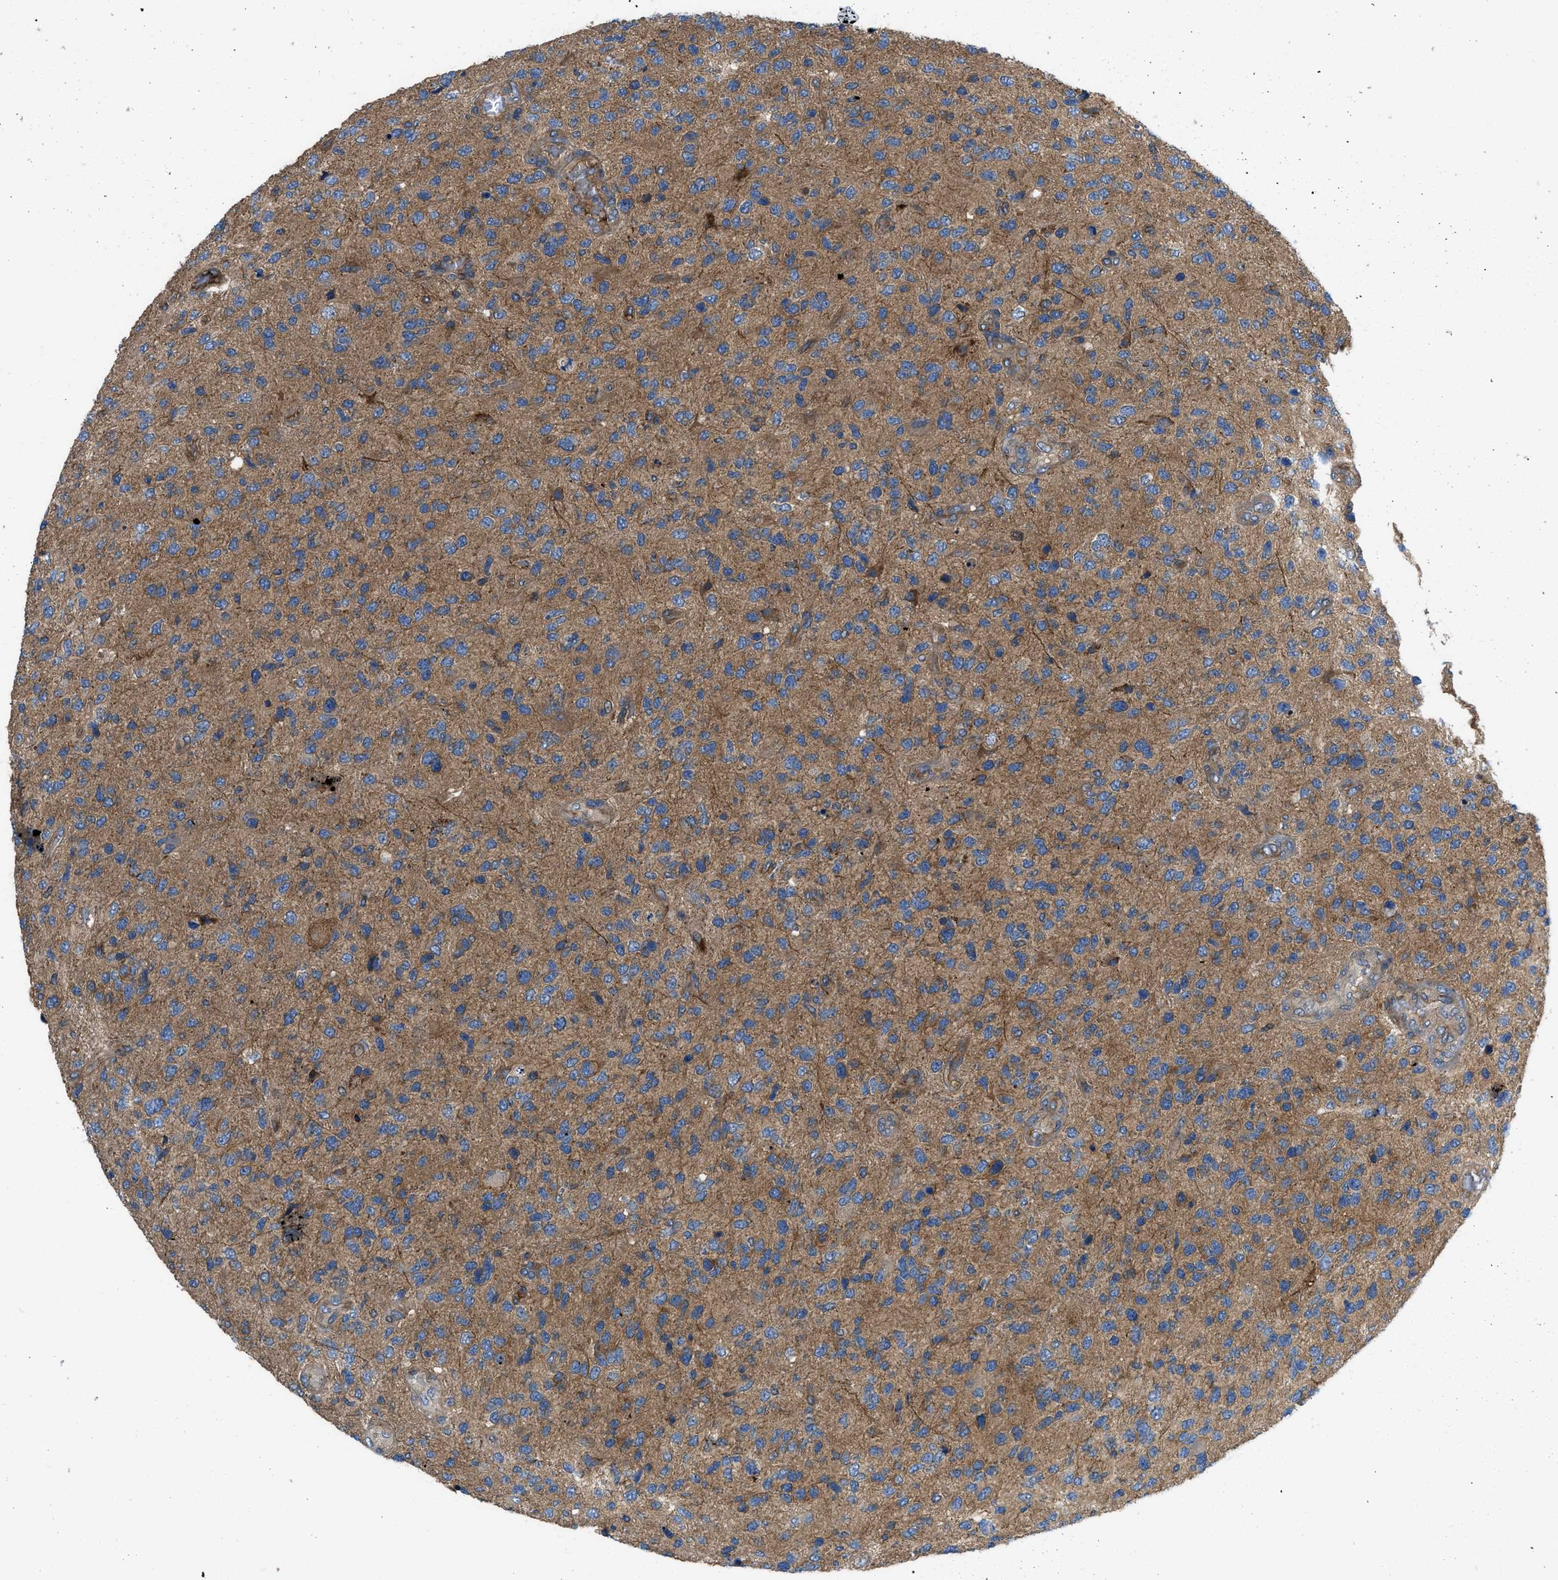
{"staining": {"intensity": "moderate", "quantity": ">75%", "location": "cytoplasmic/membranous"}, "tissue": "glioma", "cell_type": "Tumor cells", "image_type": "cancer", "snomed": [{"axis": "morphology", "description": "Glioma, malignant, High grade"}, {"axis": "topography", "description": "Brain"}], "caption": "There is medium levels of moderate cytoplasmic/membranous positivity in tumor cells of malignant glioma (high-grade), as demonstrated by immunohistochemical staining (brown color).", "gene": "CNNM3", "patient": {"sex": "female", "age": 58}}